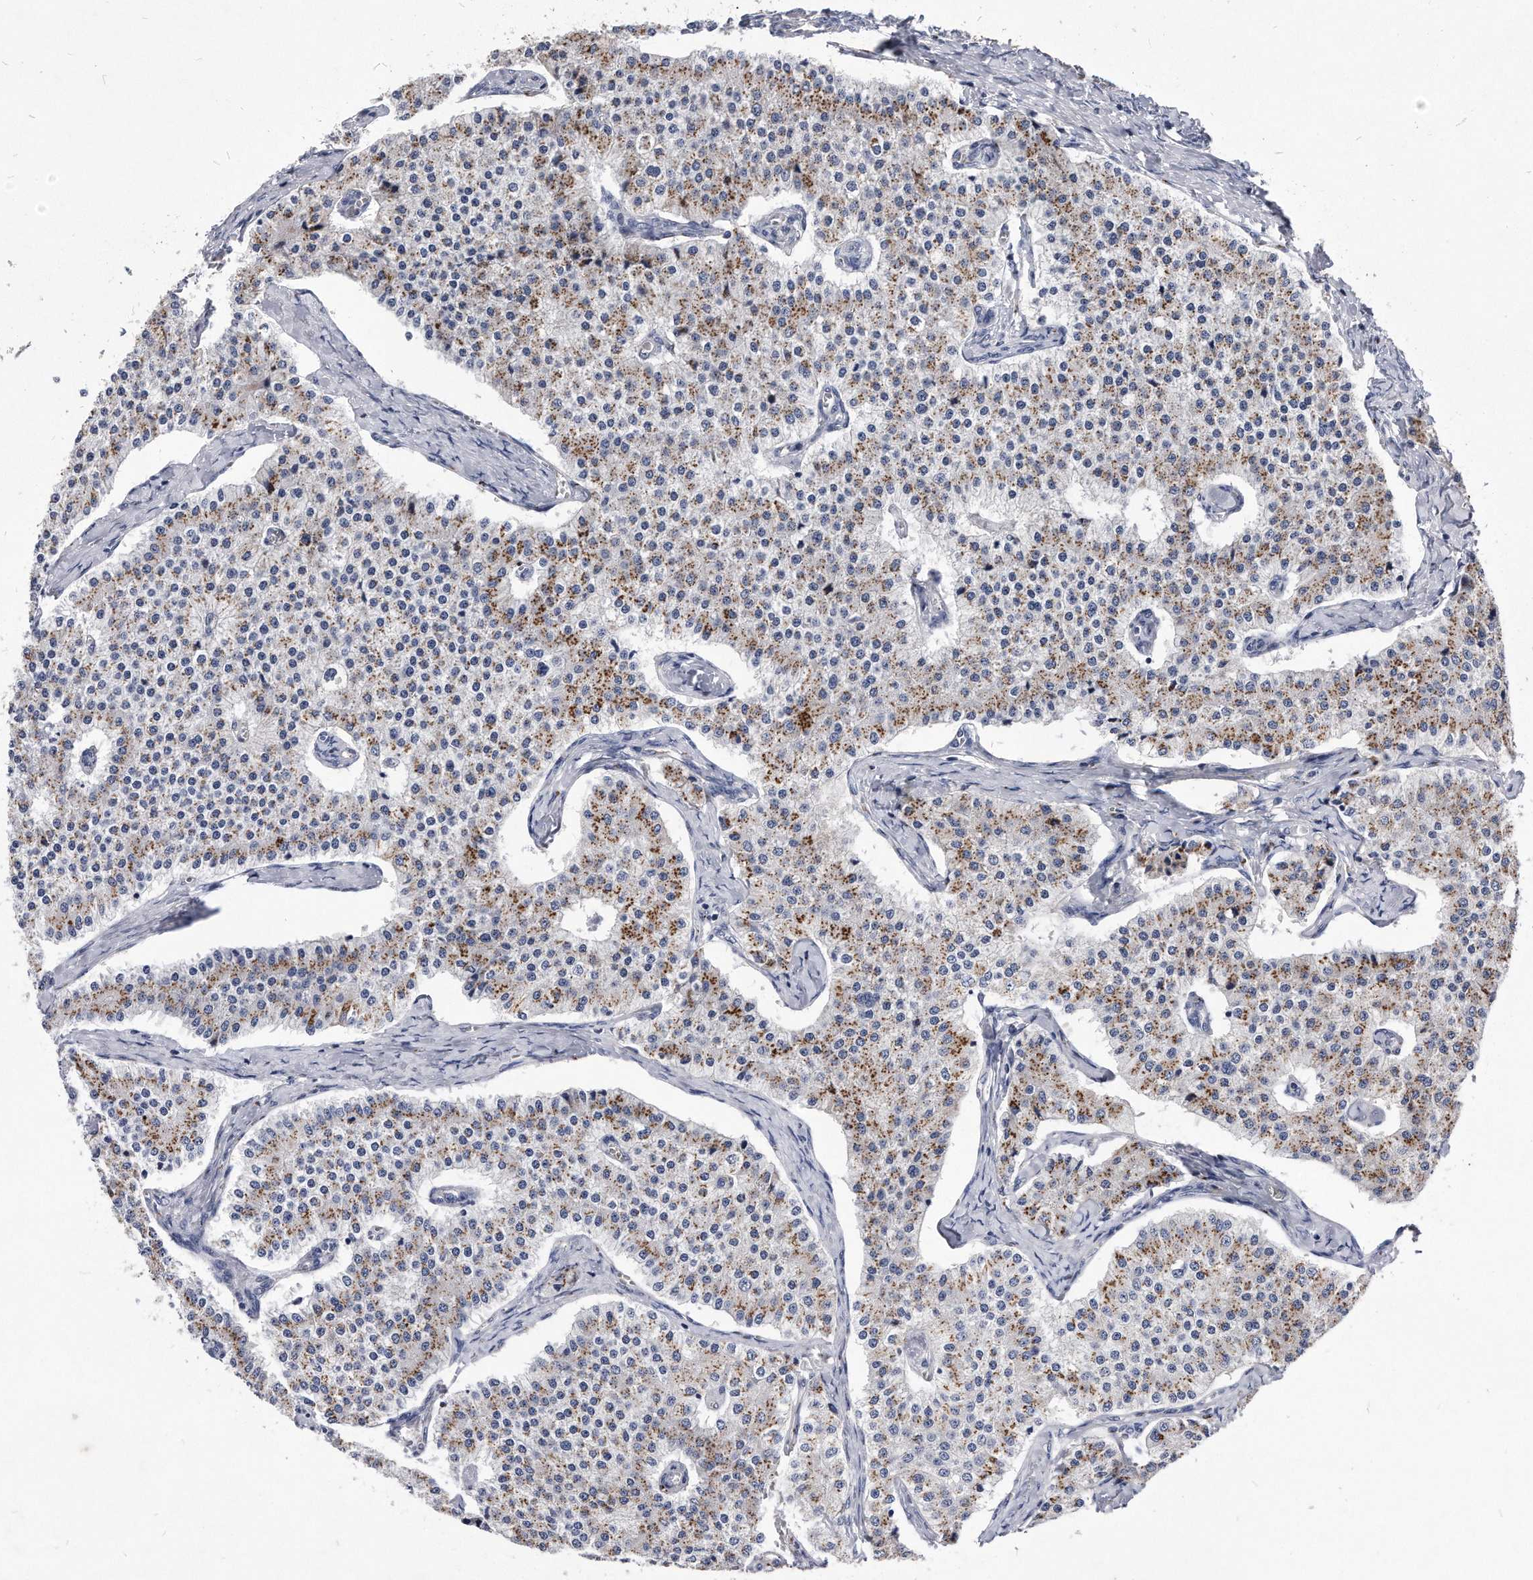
{"staining": {"intensity": "moderate", "quantity": ">75%", "location": "cytoplasmic/membranous"}, "tissue": "carcinoid", "cell_type": "Tumor cells", "image_type": "cancer", "snomed": [{"axis": "morphology", "description": "Carcinoid, malignant, NOS"}, {"axis": "topography", "description": "Colon"}], "caption": "Immunohistochemical staining of carcinoid reveals moderate cytoplasmic/membranous protein staining in about >75% of tumor cells.", "gene": "MGAT4A", "patient": {"sex": "female", "age": 52}}